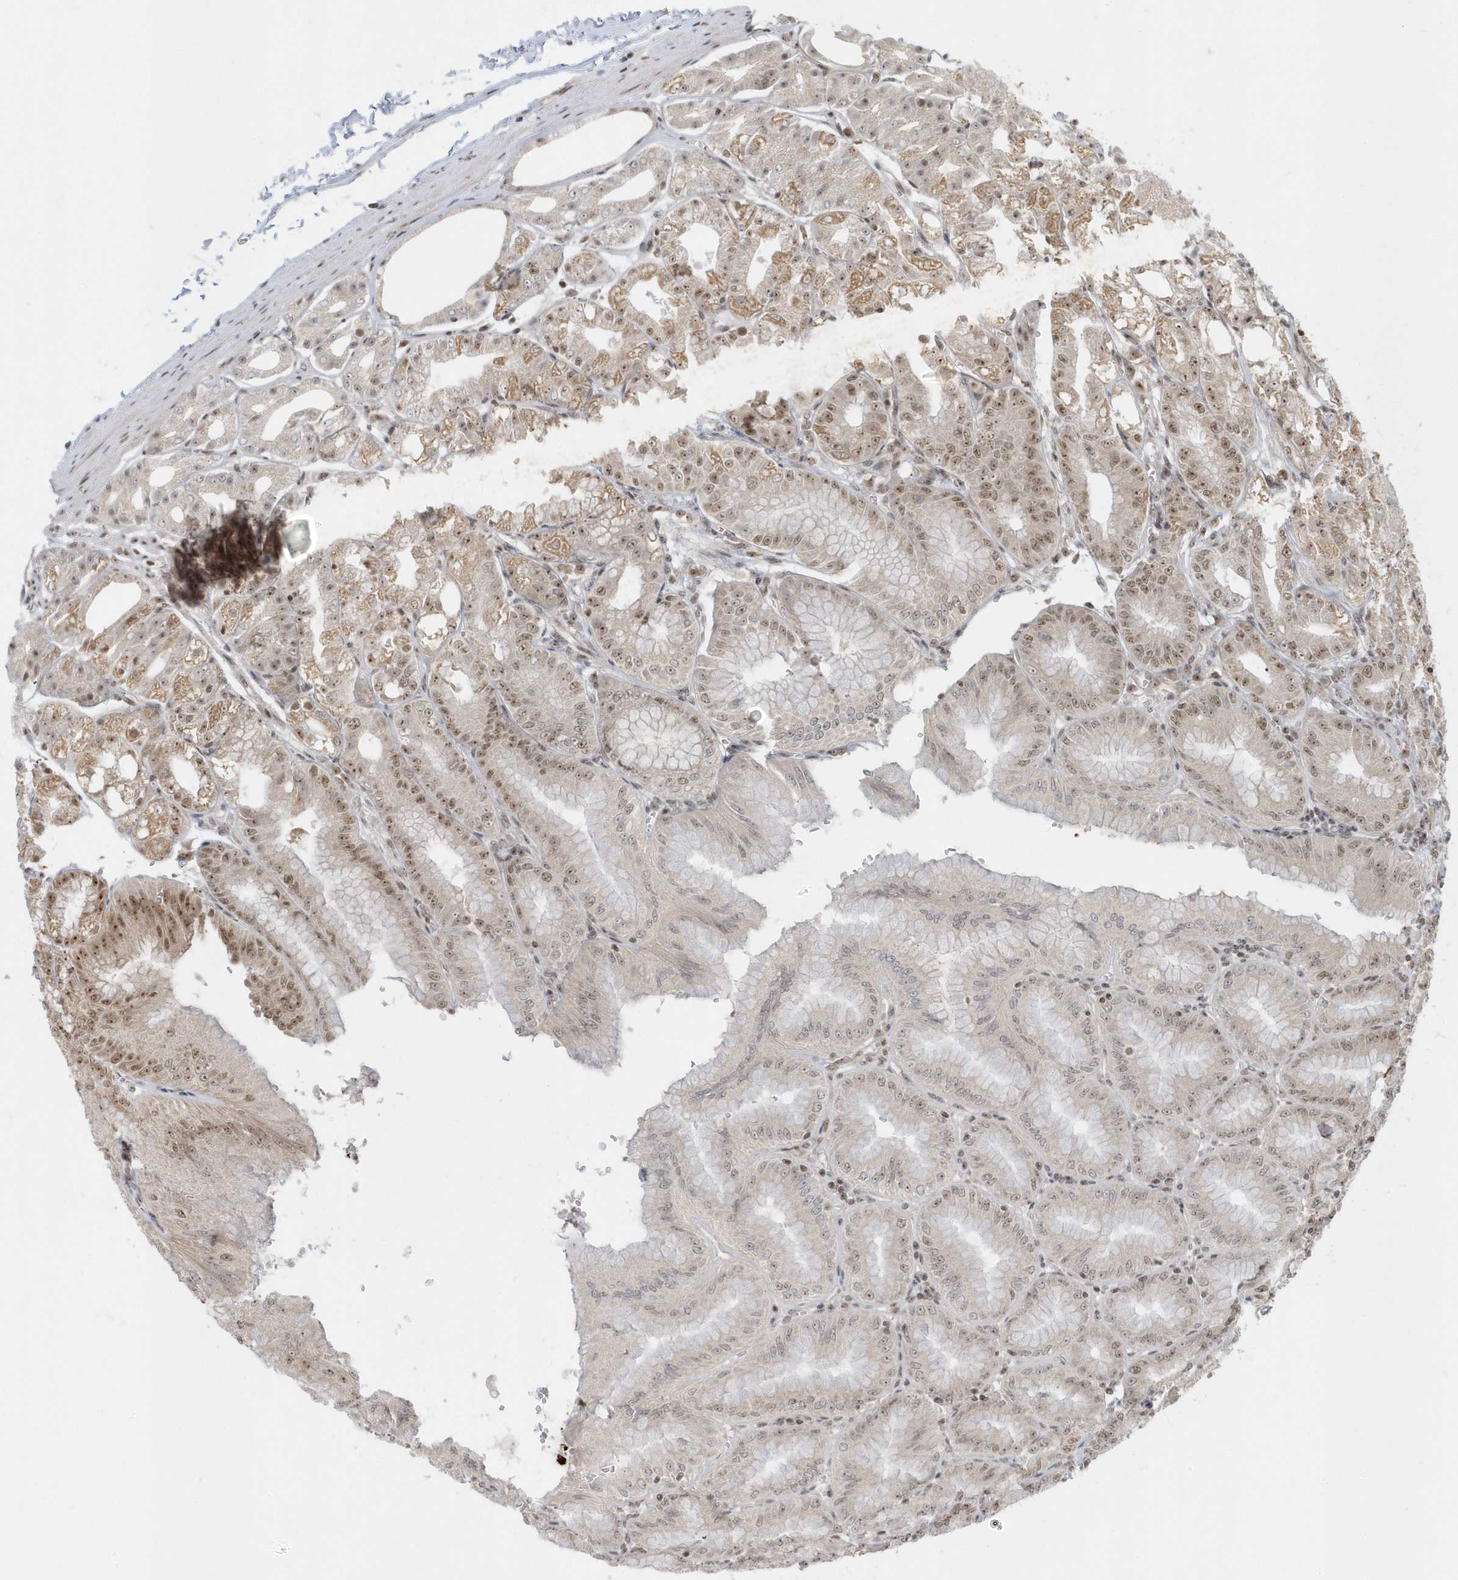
{"staining": {"intensity": "moderate", "quantity": ">75%", "location": "cytoplasmic/membranous,nuclear"}, "tissue": "stomach", "cell_type": "Glandular cells", "image_type": "normal", "snomed": [{"axis": "morphology", "description": "Normal tissue, NOS"}, {"axis": "topography", "description": "Stomach, lower"}], "caption": "Moderate cytoplasmic/membranous,nuclear positivity is seen in about >75% of glandular cells in benign stomach. The protein is stained brown, and the nuclei are stained in blue (DAB IHC with brightfield microscopy, high magnification).", "gene": "ZNF740", "patient": {"sex": "male", "age": 71}}